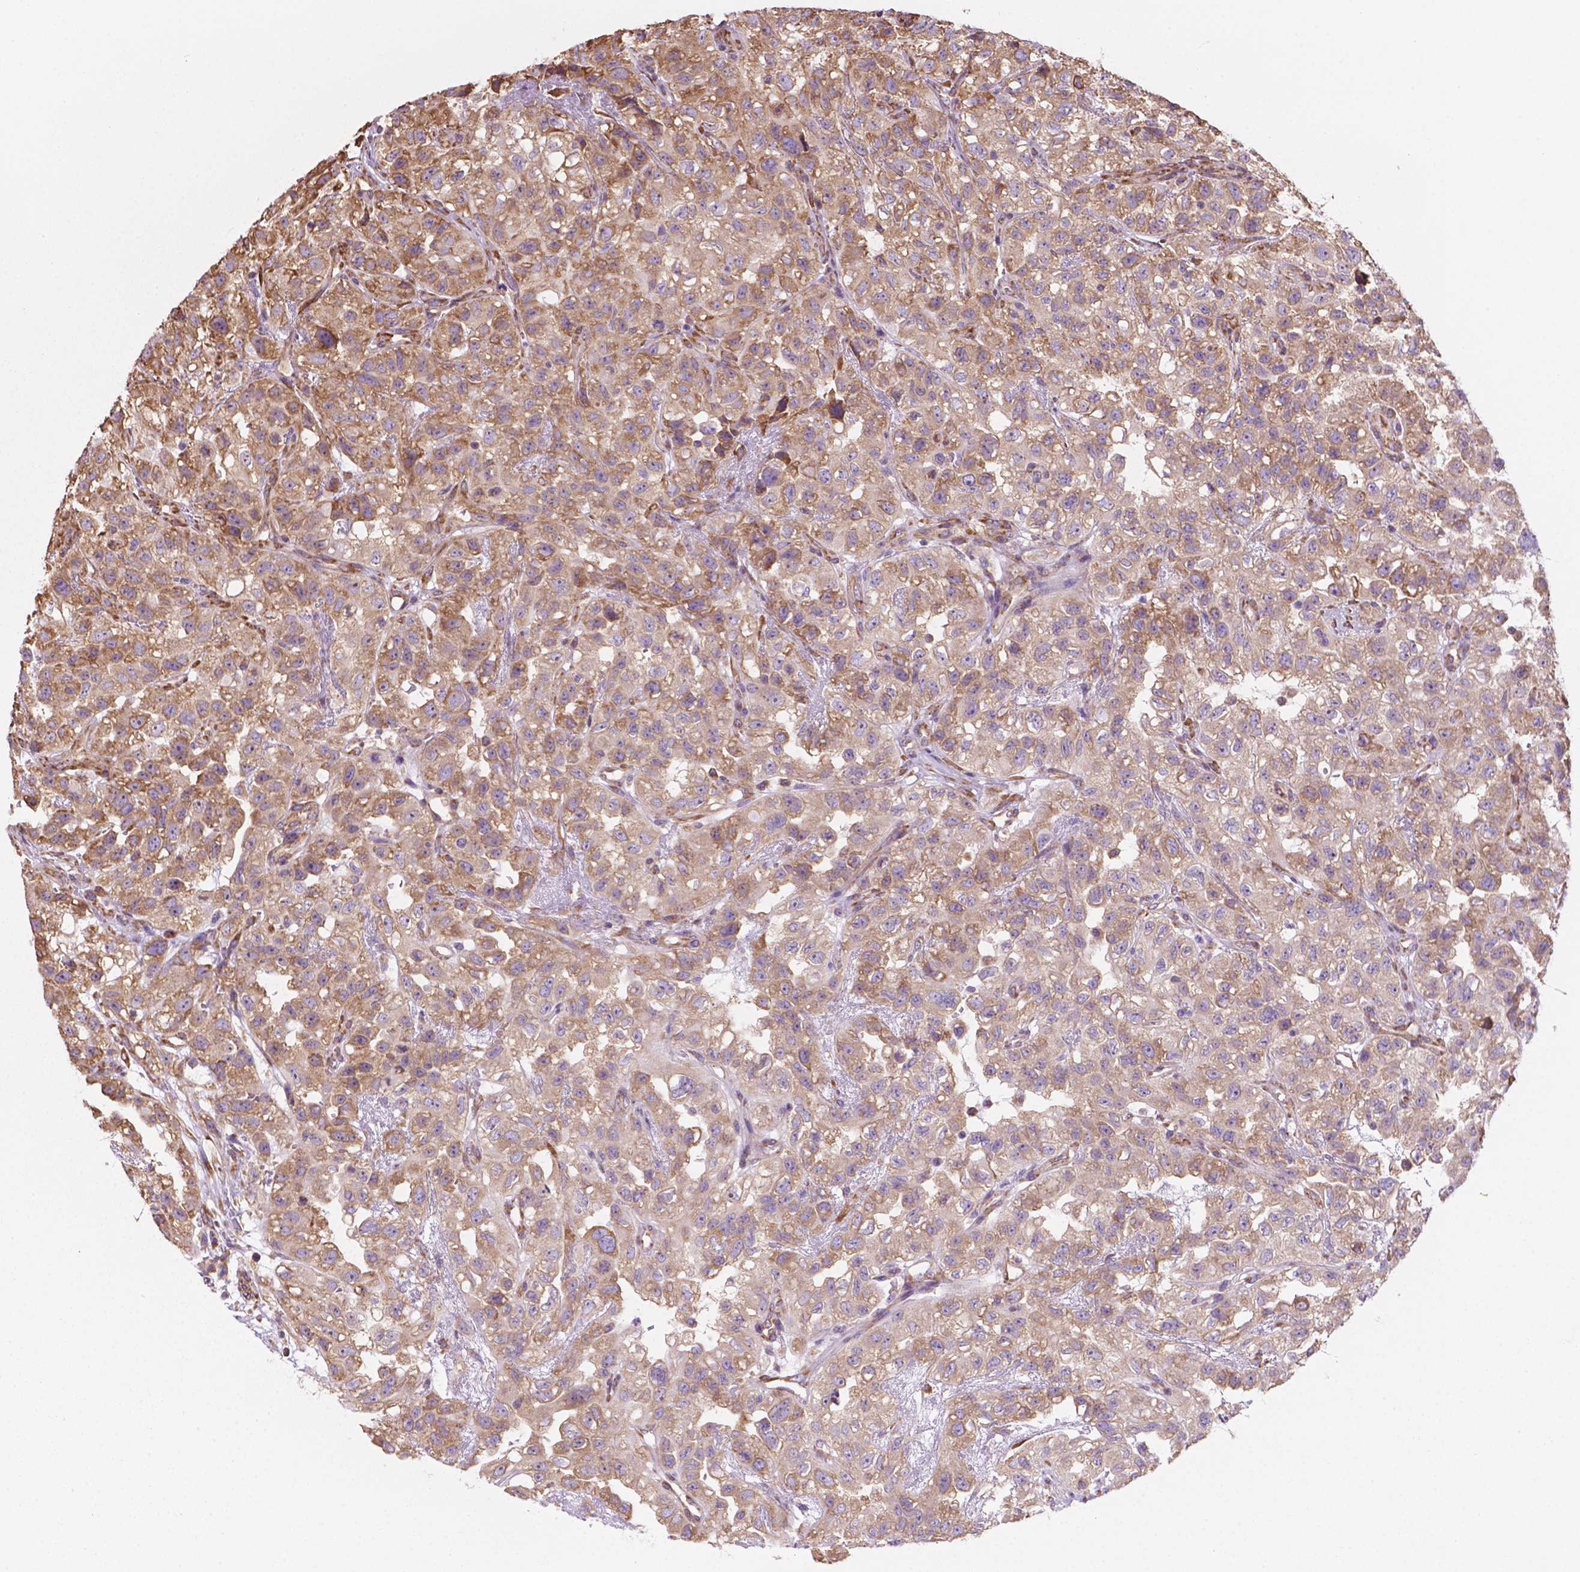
{"staining": {"intensity": "moderate", "quantity": ">75%", "location": "cytoplasmic/membranous"}, "tissue": "renal cancer", "cell_type": "Tumor cells", "image_type": "cancer", "snomed": [{"axis": "morphology", "description": "Adenocarcinoma, NOS"}, {"axis": "topography", "description": "Kidney"}], "caption": "This histopathology image shows immunohistochemistry staining of renal adenocarcinoma, with medium moderate cytoplasmic/membranous staining in approximately >75% of tumor cells.", "gene": "RPL29", "patient": {"sex": "male", "age": 64}}